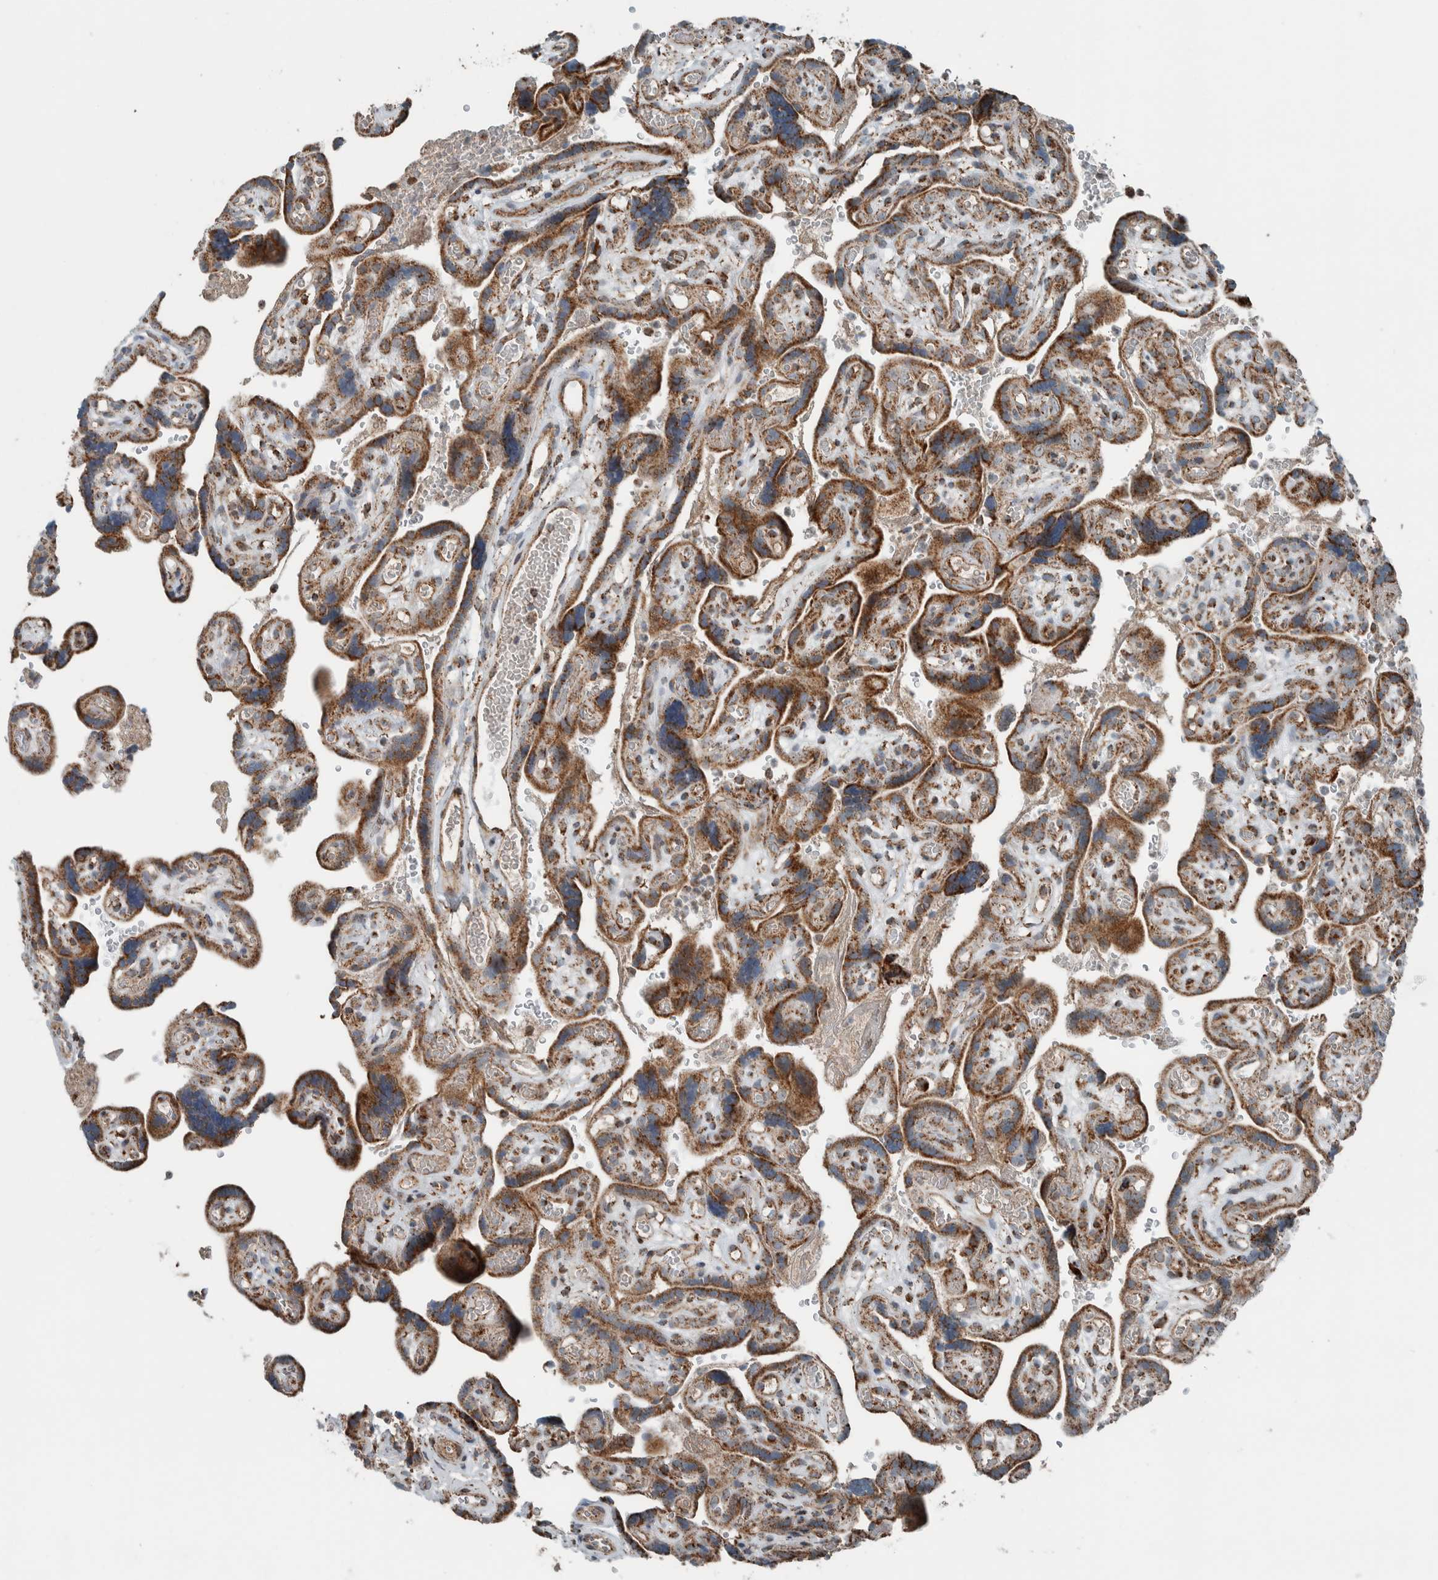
{"staining": {"intensity": "moderate", "quantity": ">75%", "location": "cytoplasmic/membranous"}, "tissue": "placenta", "cell_type": "Decidual cells", "image_type": "normal", "snomed": [{"axis": "morphology", "description": "Normal tissue, NOS"}, {"axis": "topography", "description": "Placenta"}], "caption": "Protein staining by immunohistochemistry exhibits moderate cytoplasmic/membranous expression in about >75% of decidual cells in normal placenta.", "gene": "CNTROB", "patient": {"sex": "female", "age": 30}}